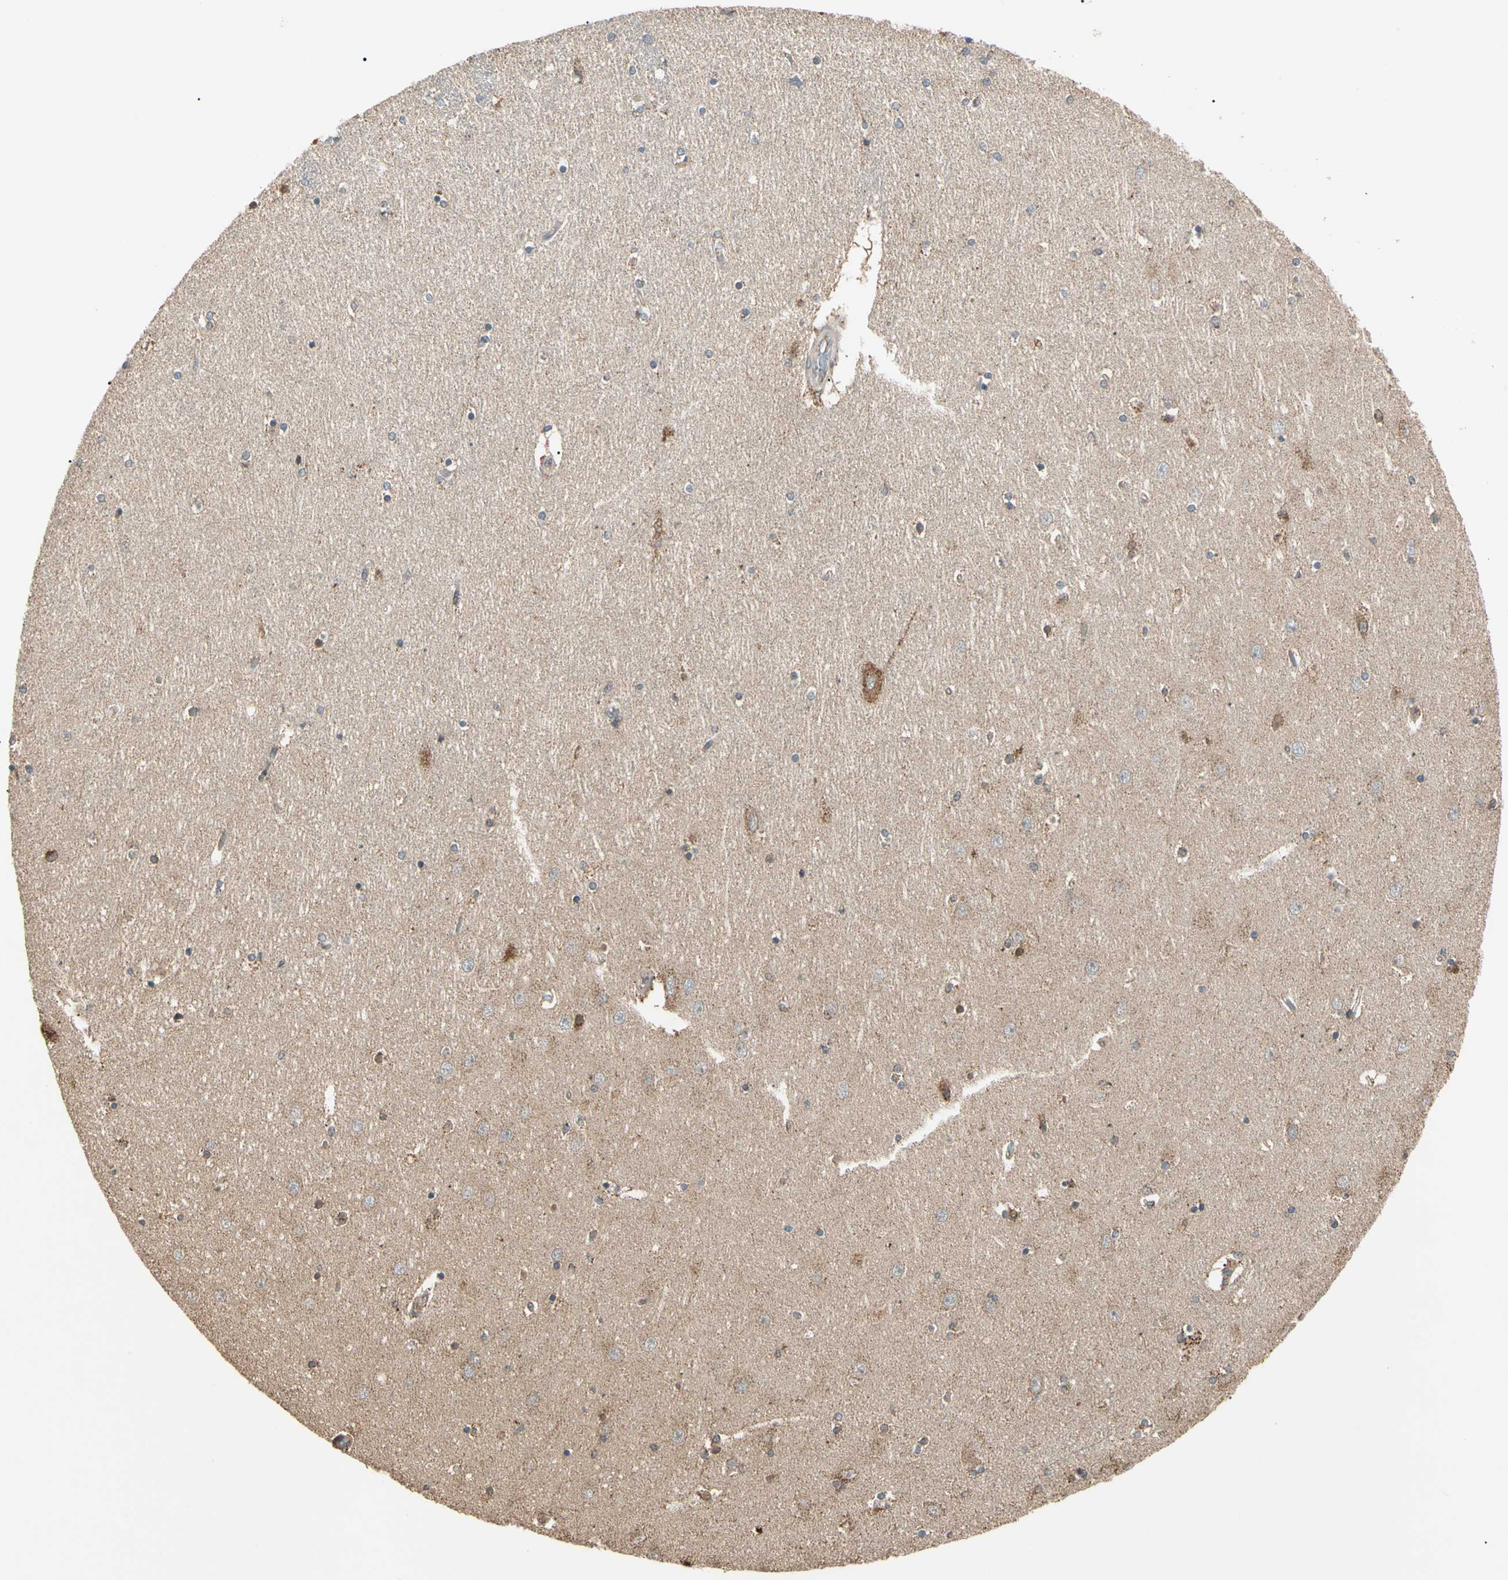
{"staining": {"intensity": "negative", "quantity": "none", "location": "none"}, "tissue": "hippocampus", "cell_type": "Glial cells", "image_type": "normal", "snomed": [{"axis": "morphology", "description": "Normal tissue, NOS"}, {"axis": "topography", "description": "Hippocampus"}], "caption": "This is an immunohistochemistry image of normal hippocampus. There is no positivity in glial cells.", "gene": "PRDX5", "patient": {"sex": "female", "age": 54}}